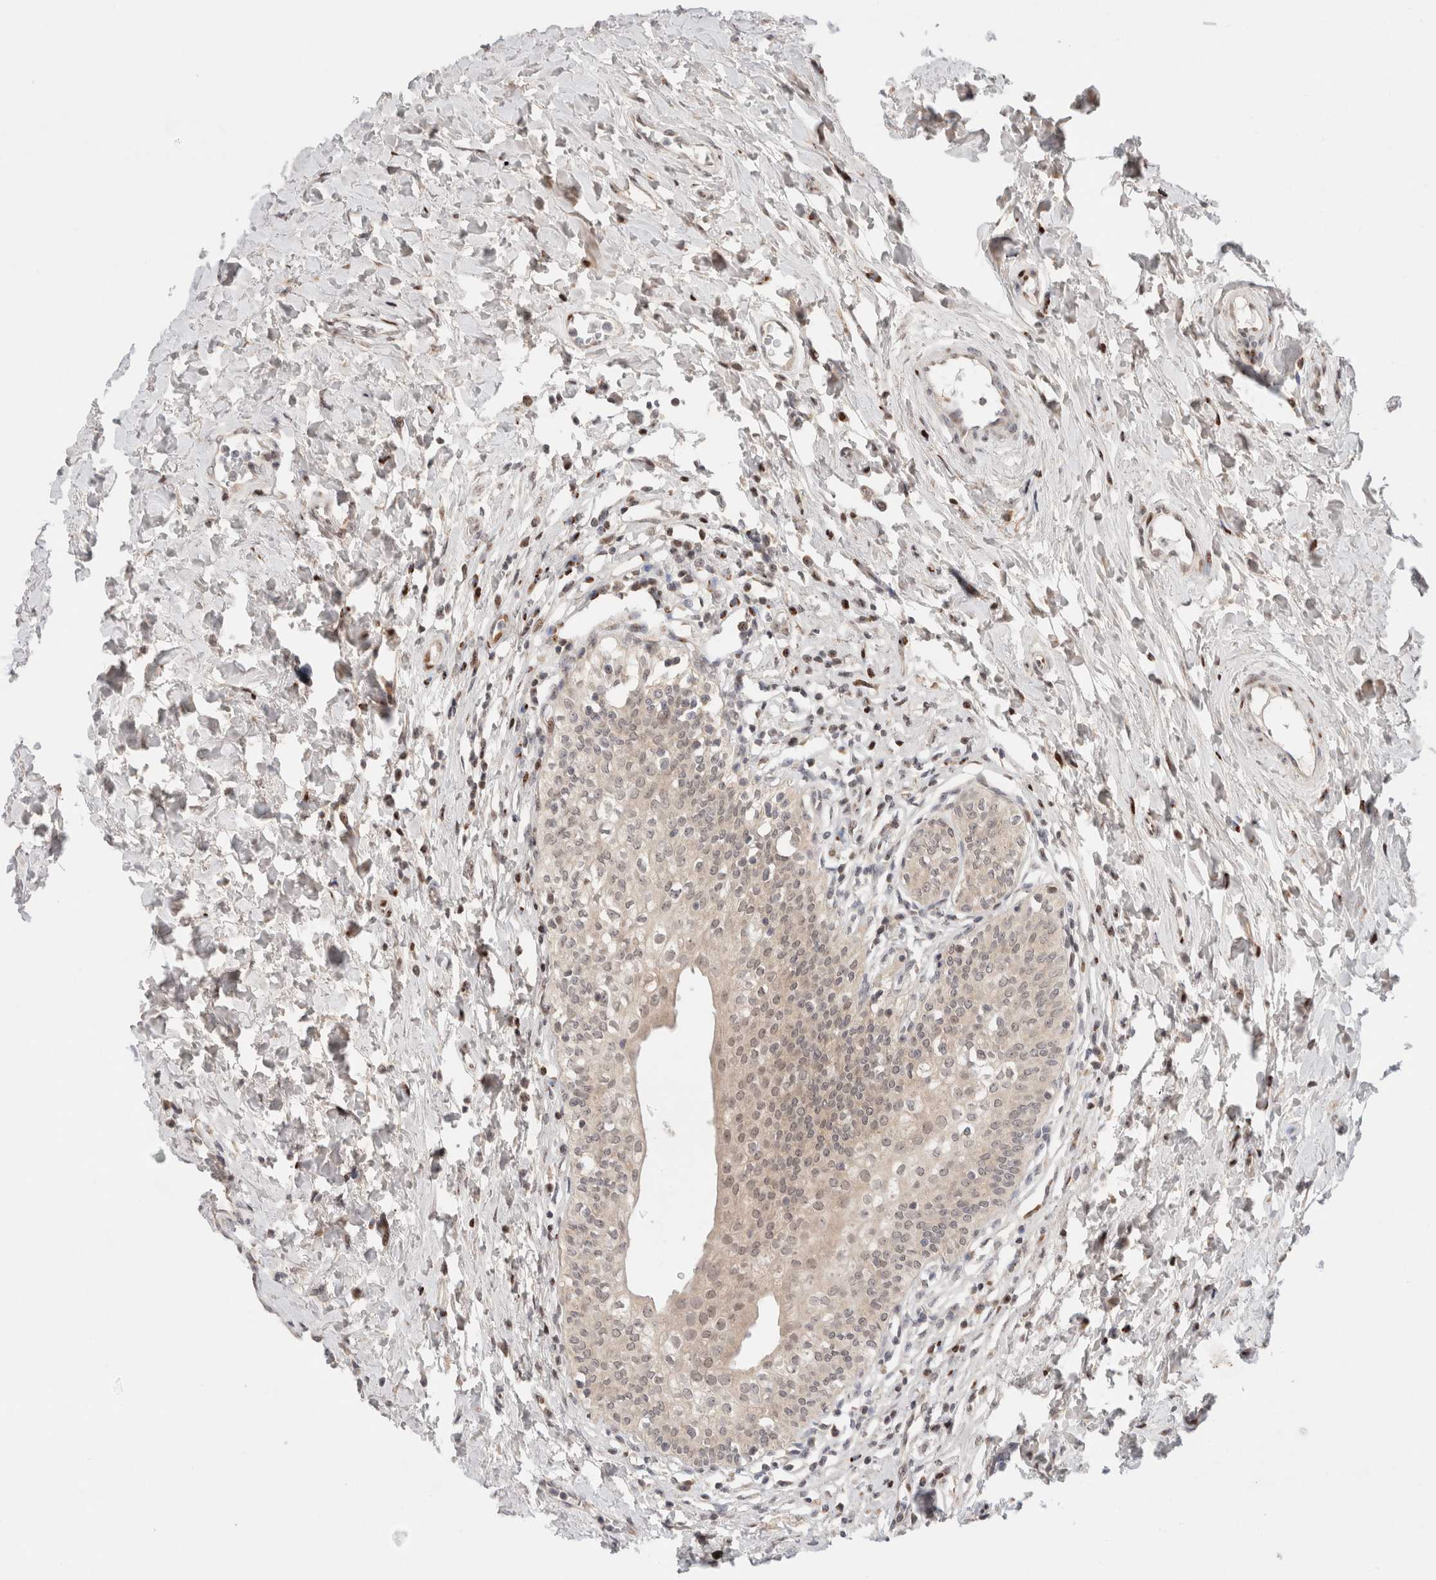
{"staining": {"intensity": "weak", "quantity": ">75%", "location": "cytoplasmic/membranous,nuclear"}, "tissue": "urinary bladder", "cell_type": "Urothelial cells", "image_type": "normal", "snomed": [{"axis": "morphology", "description": "Normal tissue, NOS"}, {"axis": "topography", "description": "Urinary bladder"}], "caption": "Immunohistochemistry histopathology image of unremarkable urinary bladder: urinary bladder stained using immunohistochemistry (IHC) reveals low levels of weak protein expression localized specifically in the cytoplasmic/membranous,nuclear of urothelial cells, appearing as a cytoplasmic/membranous,nuclear brown color.", "gene": "ERI3", "patient": {"sex": "male", "age": 83}}